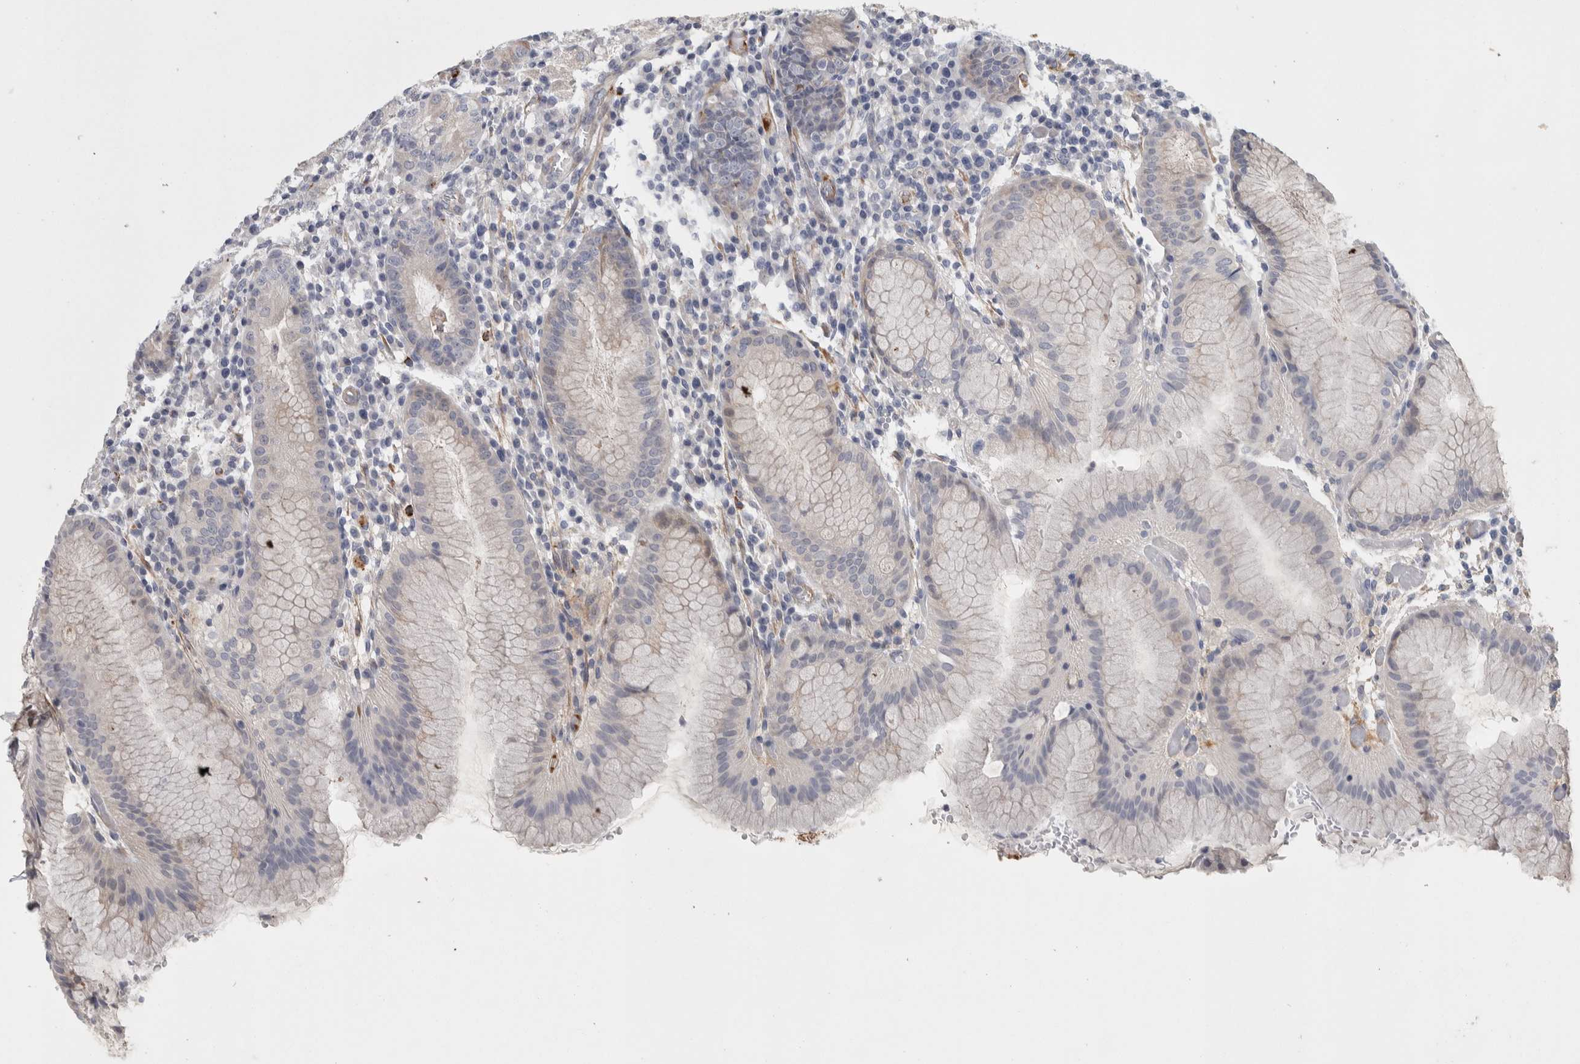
{"staining": {"intensity": "weak", "quantity": "<25%", "location": "cytoplasmic/membranous"}, "tissue": "stomach", "cell_type": "Glandular cells", "image_type": "normal", "snomed": [{"axis": "morphology", "description": "Normal tissue, NOS"}, {"axis": "topography", "description": "Stomach"}, {"axis": "topography", "description": "Stomach, lower"}], "caption": "IHC of benign human stomach displays no positivity in glandular cells. (Brightfield microscopy of DAB (3,3'-diaminobenzidine) IHC at high magnification).", "gene": "PSMG3", "patient": {"sex": "female", "age": 75}}